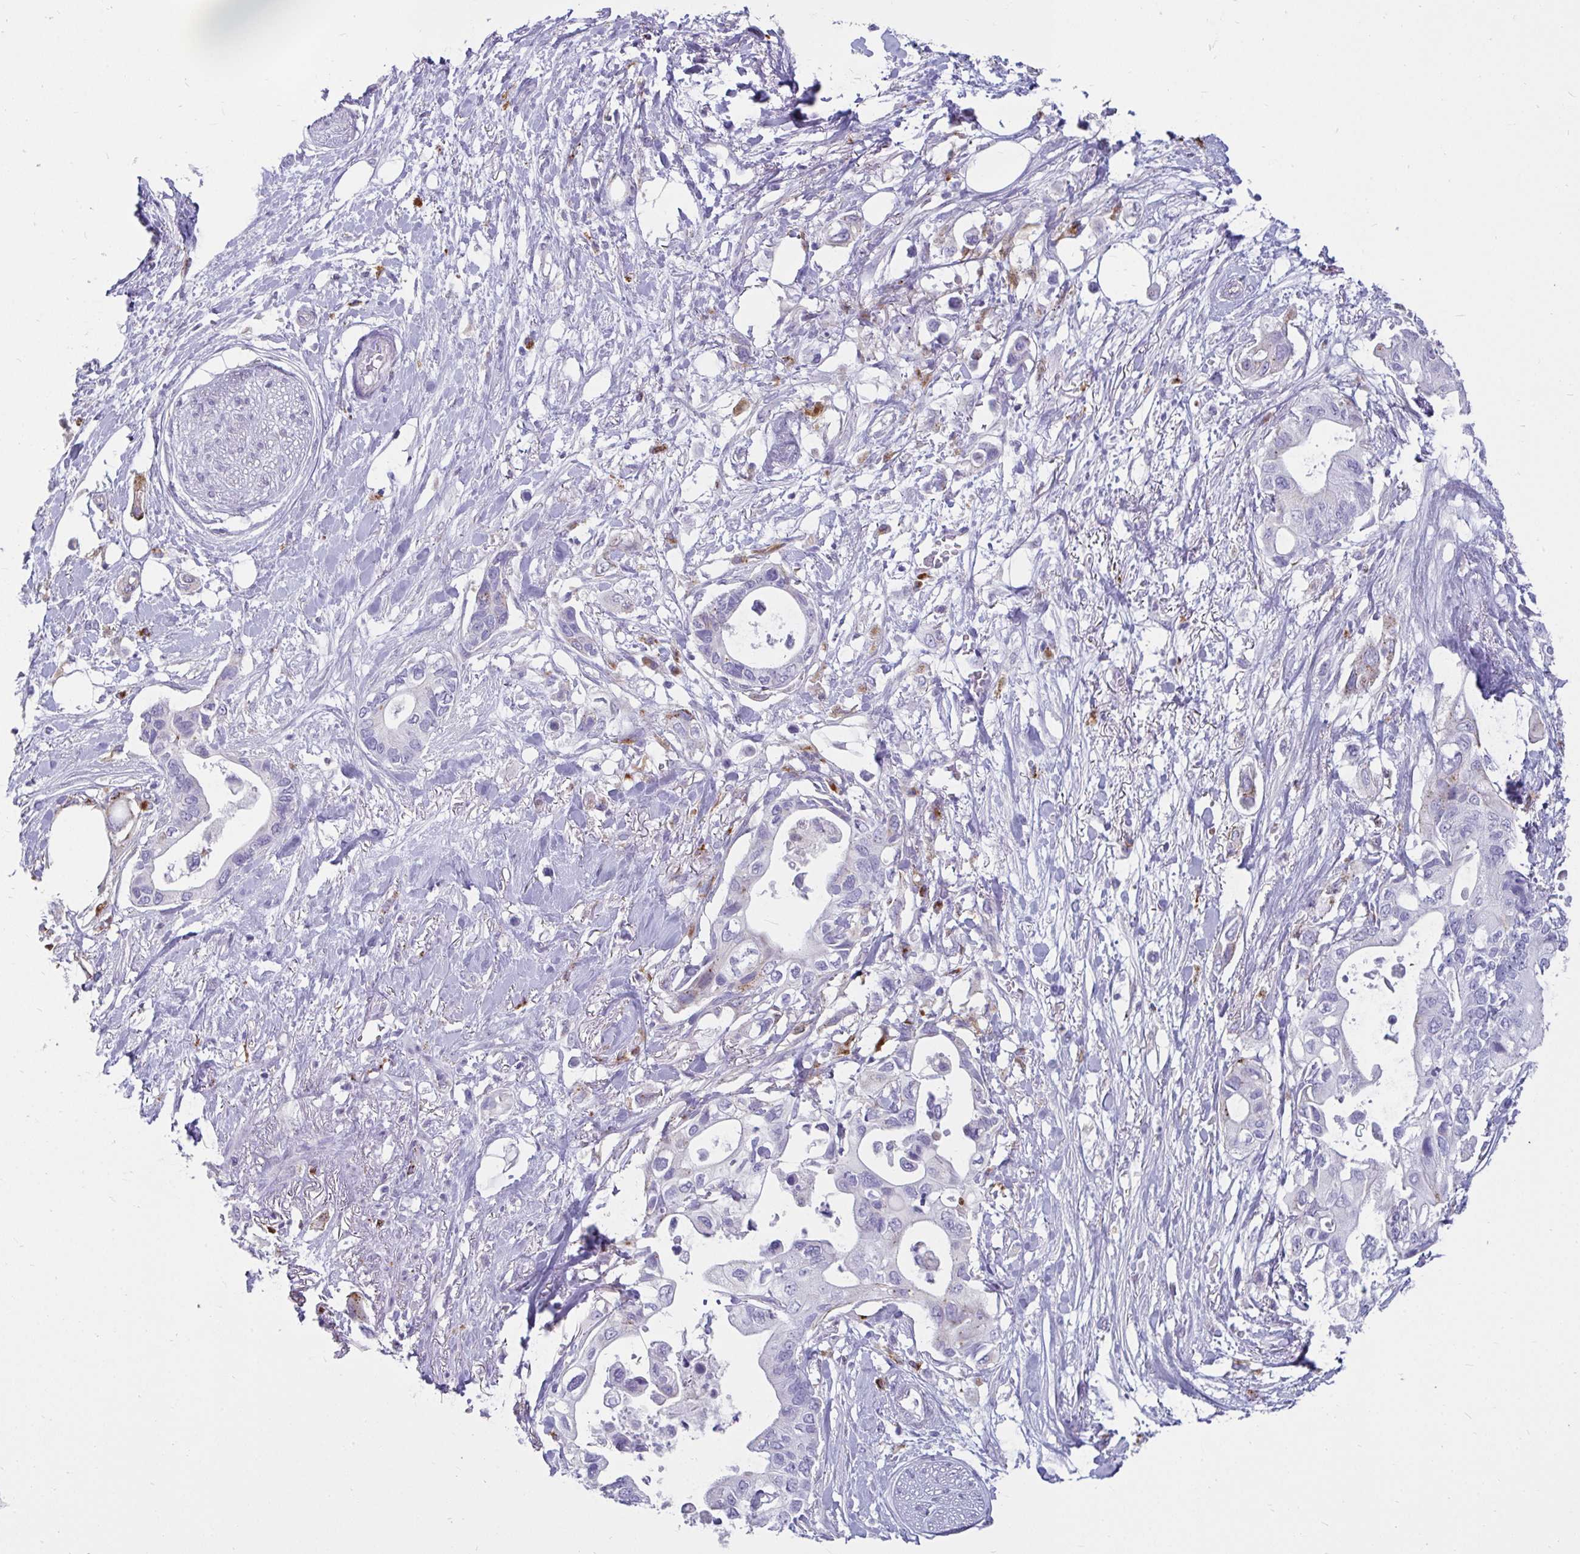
{"staining": {"intensity": "negative", "quantity": "none", "location": "none"}, "tissue": "pancreatic cancer", "cell_type": "Tumor cells", "image_type": "cancer", "snomed": [{"axis": "morphology", "description": "Adenocarcinoma, NOS"}, {"axis": "topography", "description": "Pancreas"}], "caption": "Tumor cells are negative for protein expression in human pancreatic adenocarcinoma.", "gene": "CTSZ", "patient": {"sex": "female", "age": 63}}